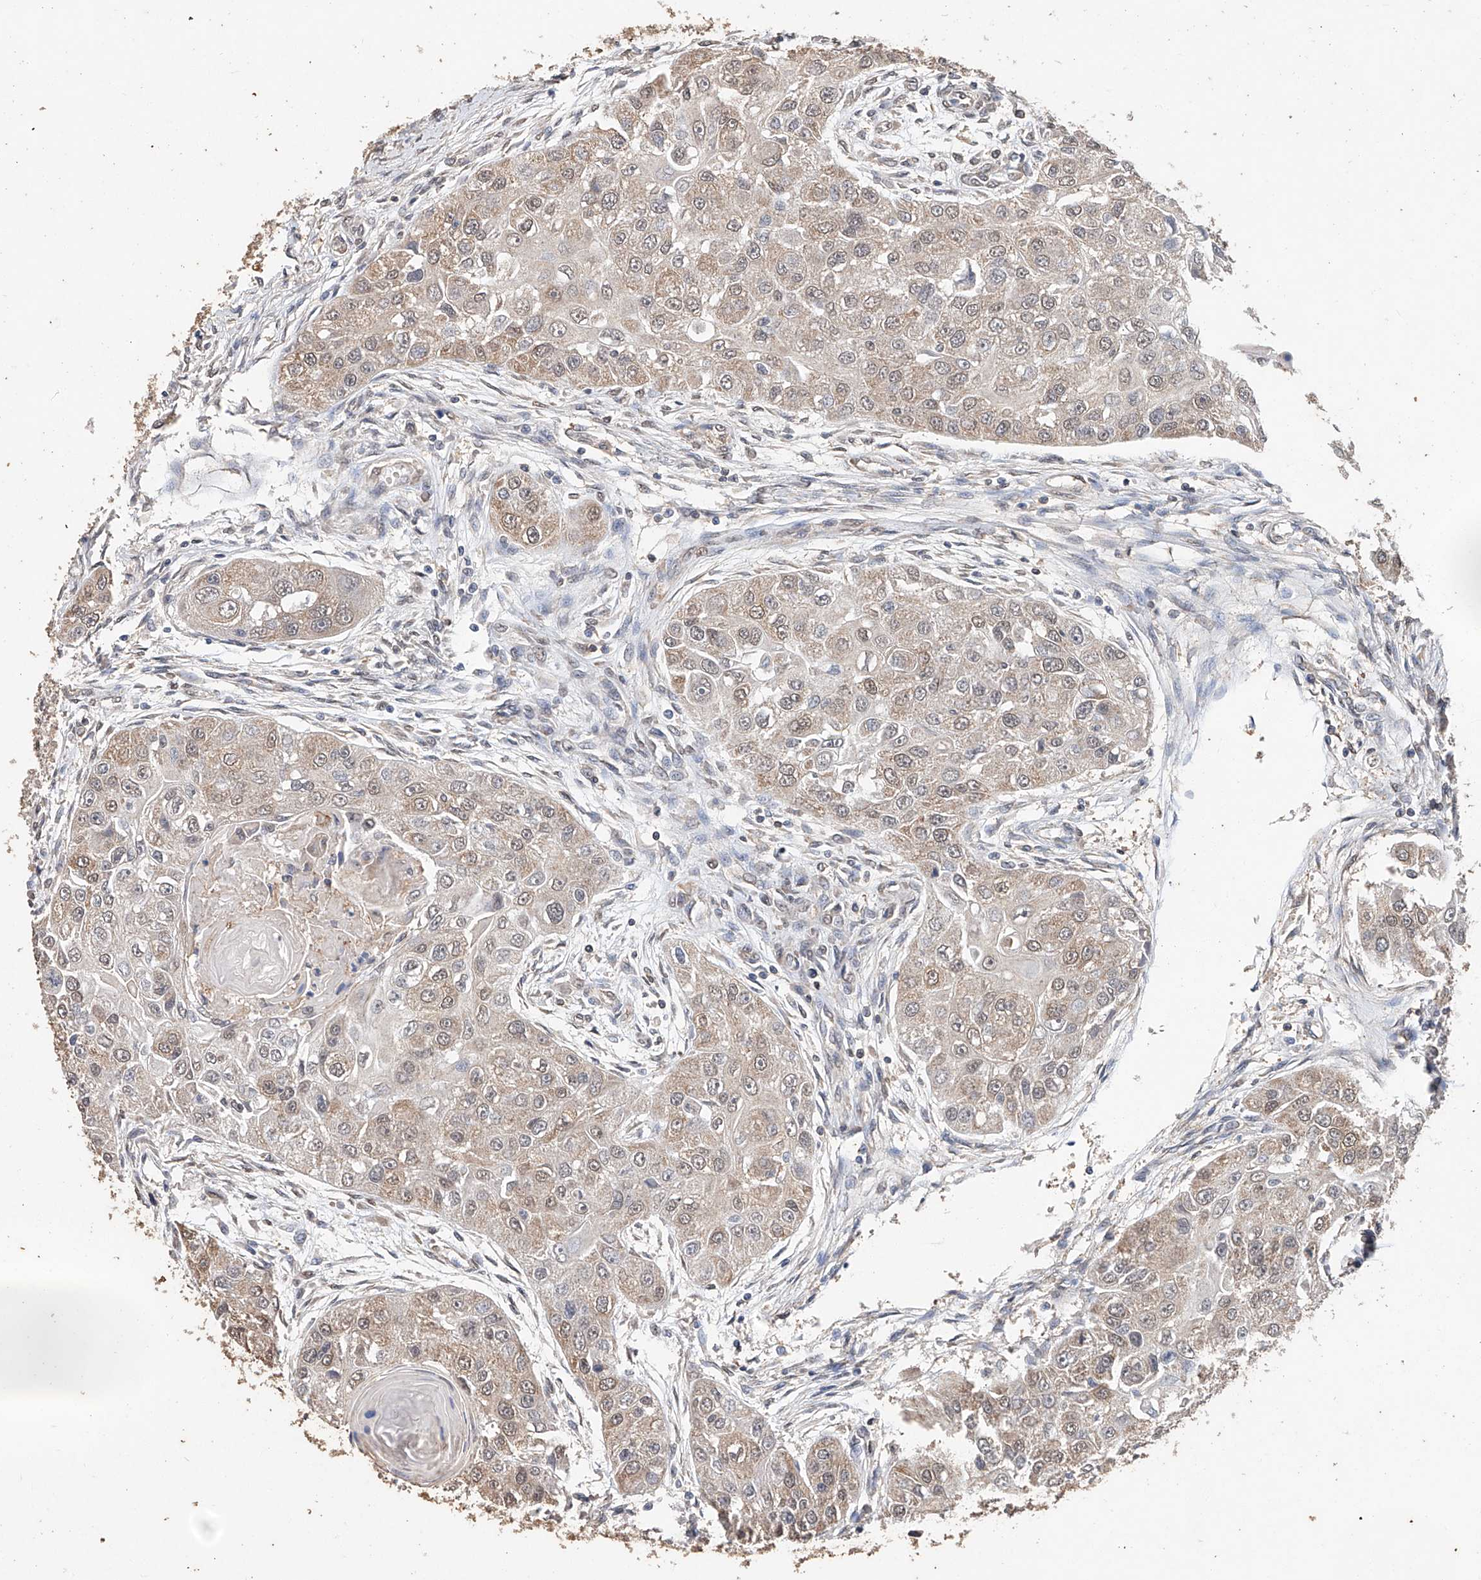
{"staining": {"intensity": "weak", "quantity": ">75%", "location": "cytoplasmic/membranous,nuclear"}, "tissue": "head and neck cancer", "cell_type": "Tumor cells", "image_type": "cancer", "snomed": [{"axis": "morphology", "description": "Normal tissue, NOS"}, {"axis": "morphology", "description": "Squamous cell carcinoma, NOS"}, {"axis": "topography", "description": "Skeletal muscle"}, {"axis": "topography", "description": "Head-Neck"}], "caption": "Human head and neck squamous cell carcinoma stained for a protein (brown) displays weak cytoplasmic/membranous and nuclear positive expression in about >75% of tumor cells.", "gene": "CERS4", "patient": {"sex": "male", "age": 51}}